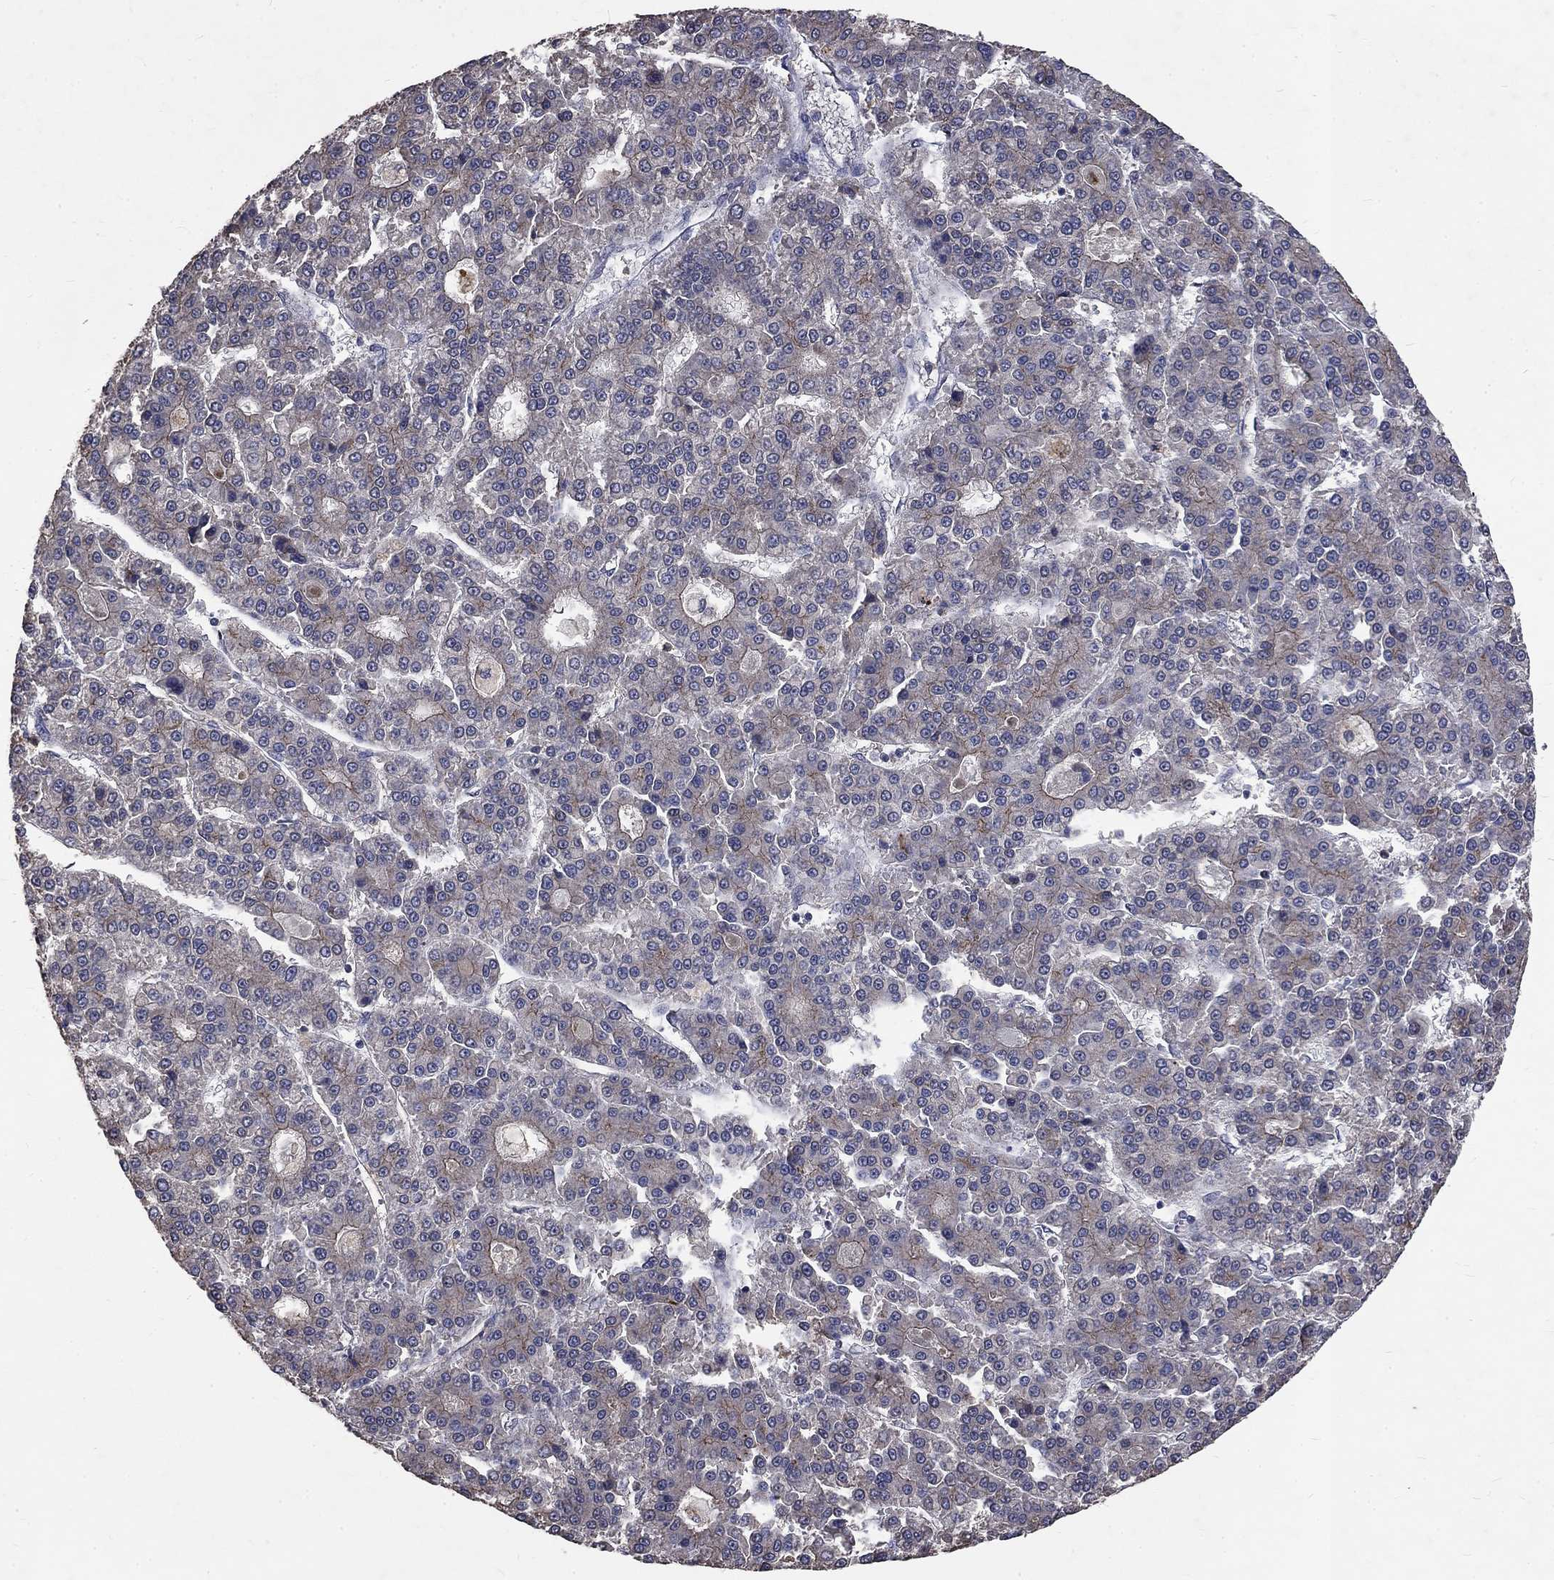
{"staining": {"intensity": "negative", "quantity": "none", "location": "none"}, "tissue": "liver cancer", "cell_type": "Tumor cells", "image_type": "cancer", "snomed": [{"axis": "morphology", "description": "Carcinoma, Hepatocellular, NOS"}, {"axis": "topography", "description": "Liver"}], "caption": "High power microscopy histopathology image of an immunohistochemistry photomicrograph of liver cancer, revealing no significant expression in tumor cells.", "gene": "CHST5", "patient": {"sex": "male", "age": 70}}